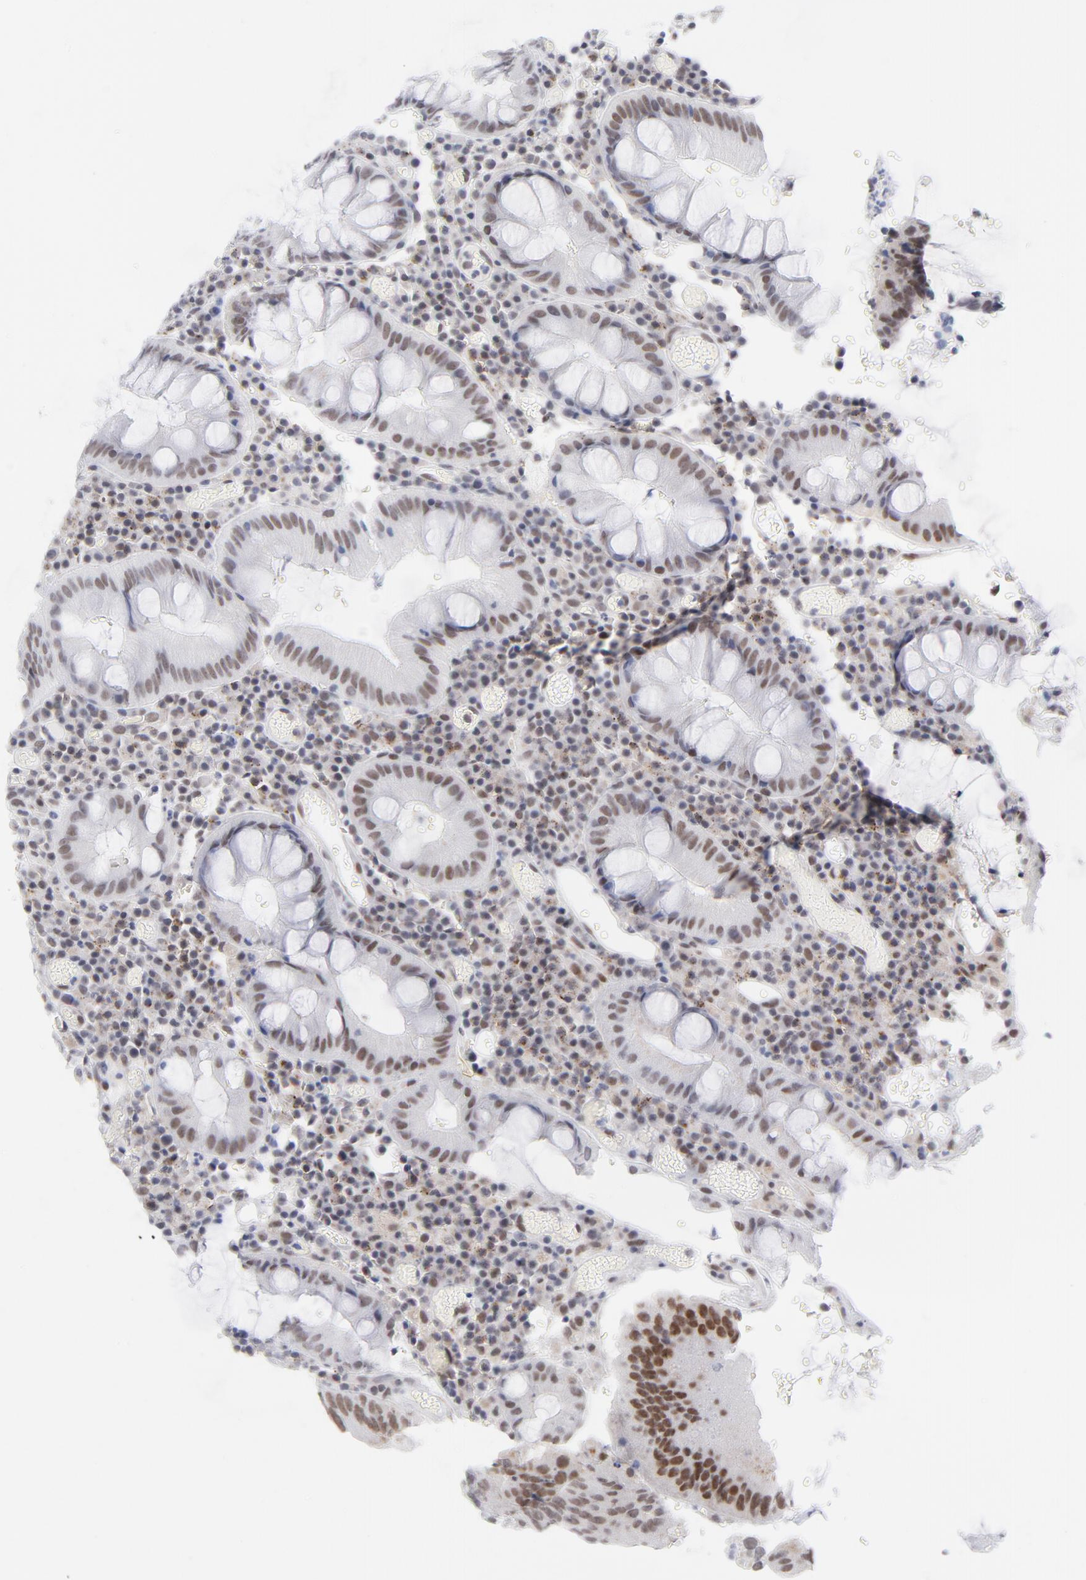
{"staining": {"intensity": "moderate", "quantity": ">75%", "location": "nuclear"}, "tissue": "colorectal cancer", "cell_type": "Tumor cells", "image_type": "cancer", "snomed": [{"axis": "morphology", "description": "Normal tissue, NOS"}, {"axis": "morphology", "description": "Adenocarcinoma, NOS"}, {"axis": "topography", "description": "Colon"}], "caption": "DAB immunohistochemical staining of colorectal adenocarcinoma shows moderate nuclear protein expression in approximately >75% of tumor cells.", "gene": "BAP1", "patient": {"sex": "female", "age": 78}}